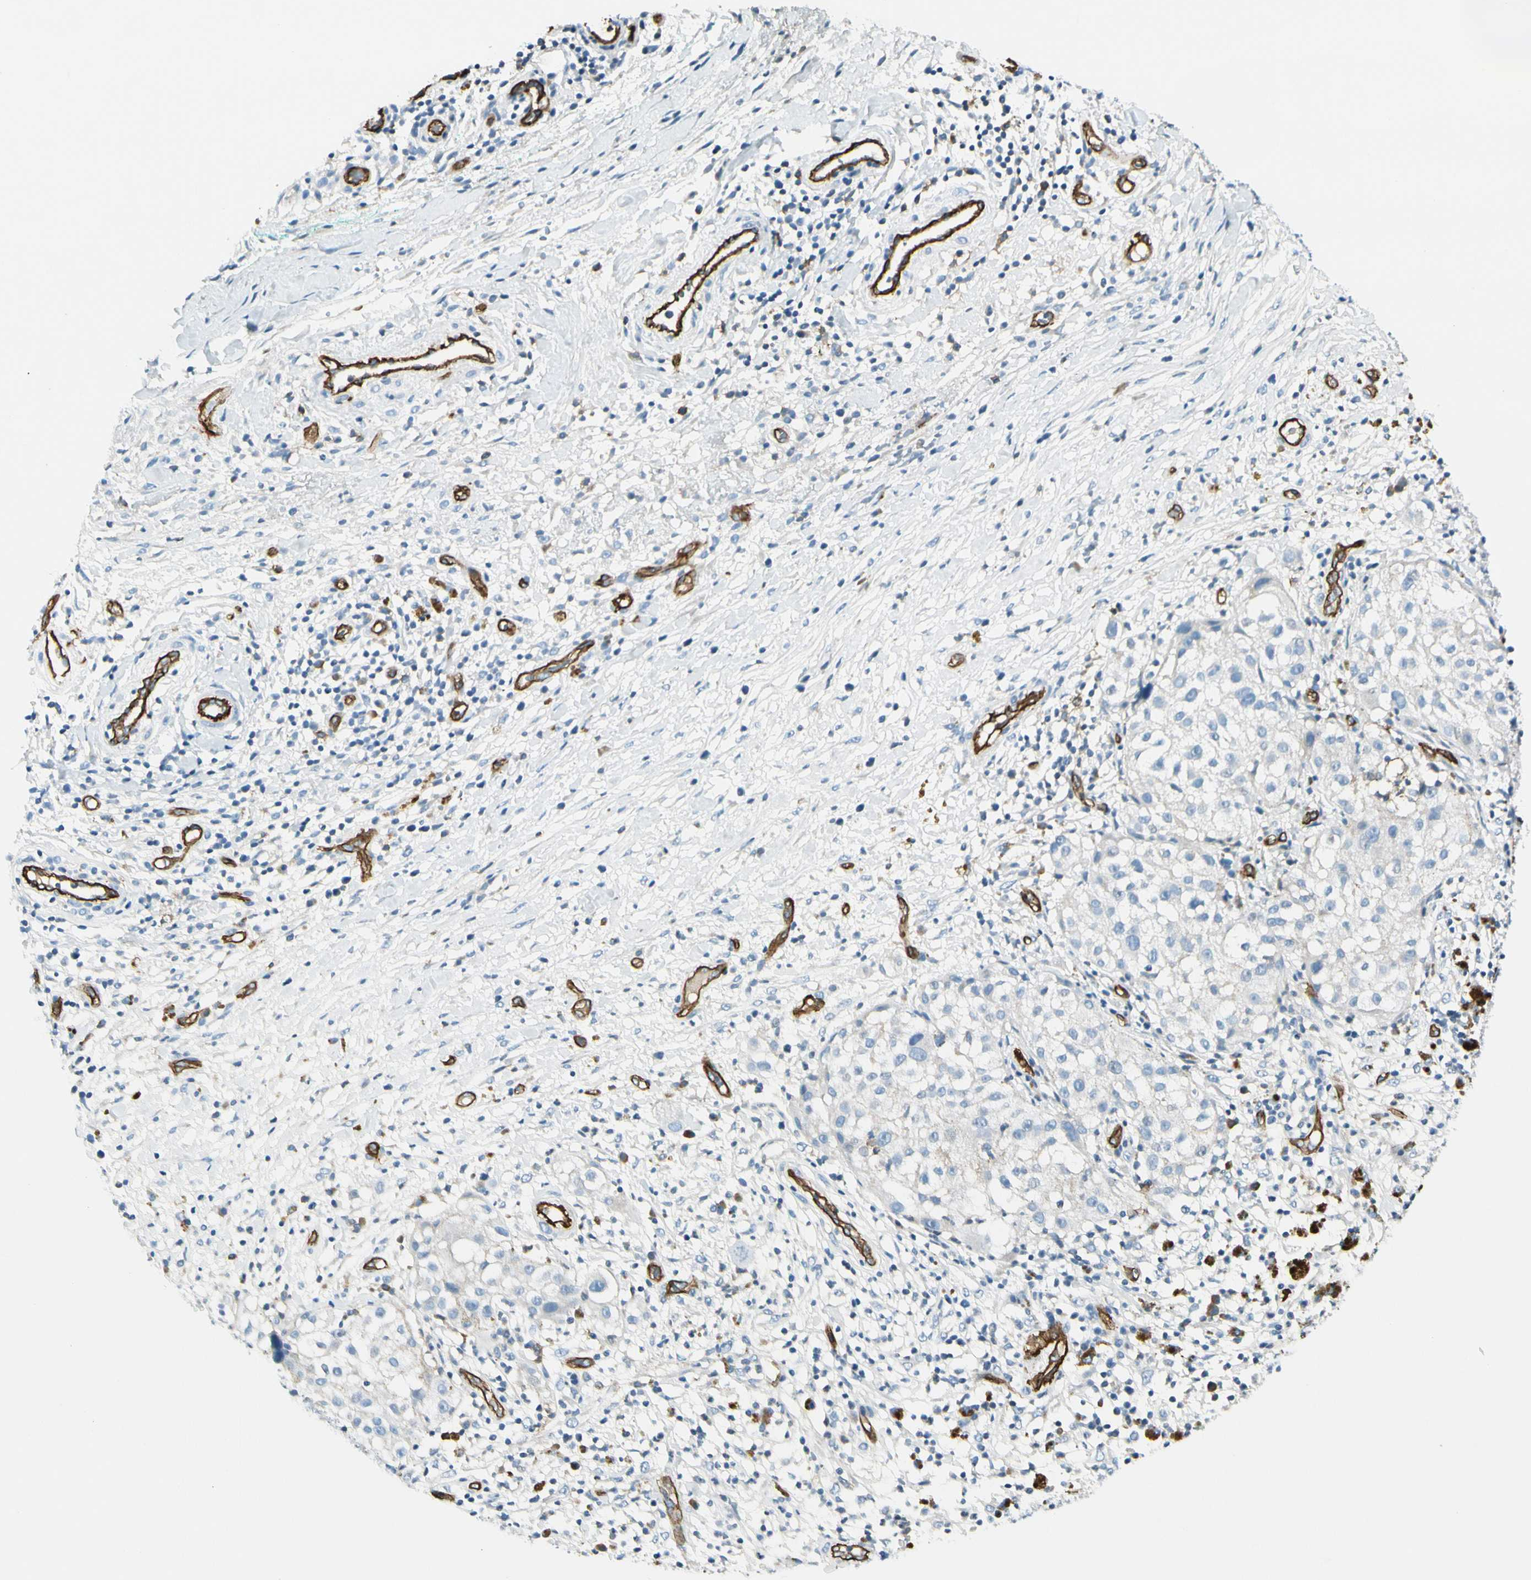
{"staining": {"intensity": "negative", "quantity": "none", "location": "none"}, "tissue": "melanoma", "cell_type": "Tumor cells", "image_type": "cancer", "snomed": [{"axis": "morphology", "description": "Necrosis, NOS"}, {"axis": "morphology", "description": "Malignant melanoma, NOS"}, {"axis": "topography", "description": "Skin"}], "caption": "This is an immunohistochemistry image of human melanoma. There is no expression in tumor cells.", "gene": "CD93", "patient": {"sex": "female", "age": 87}}